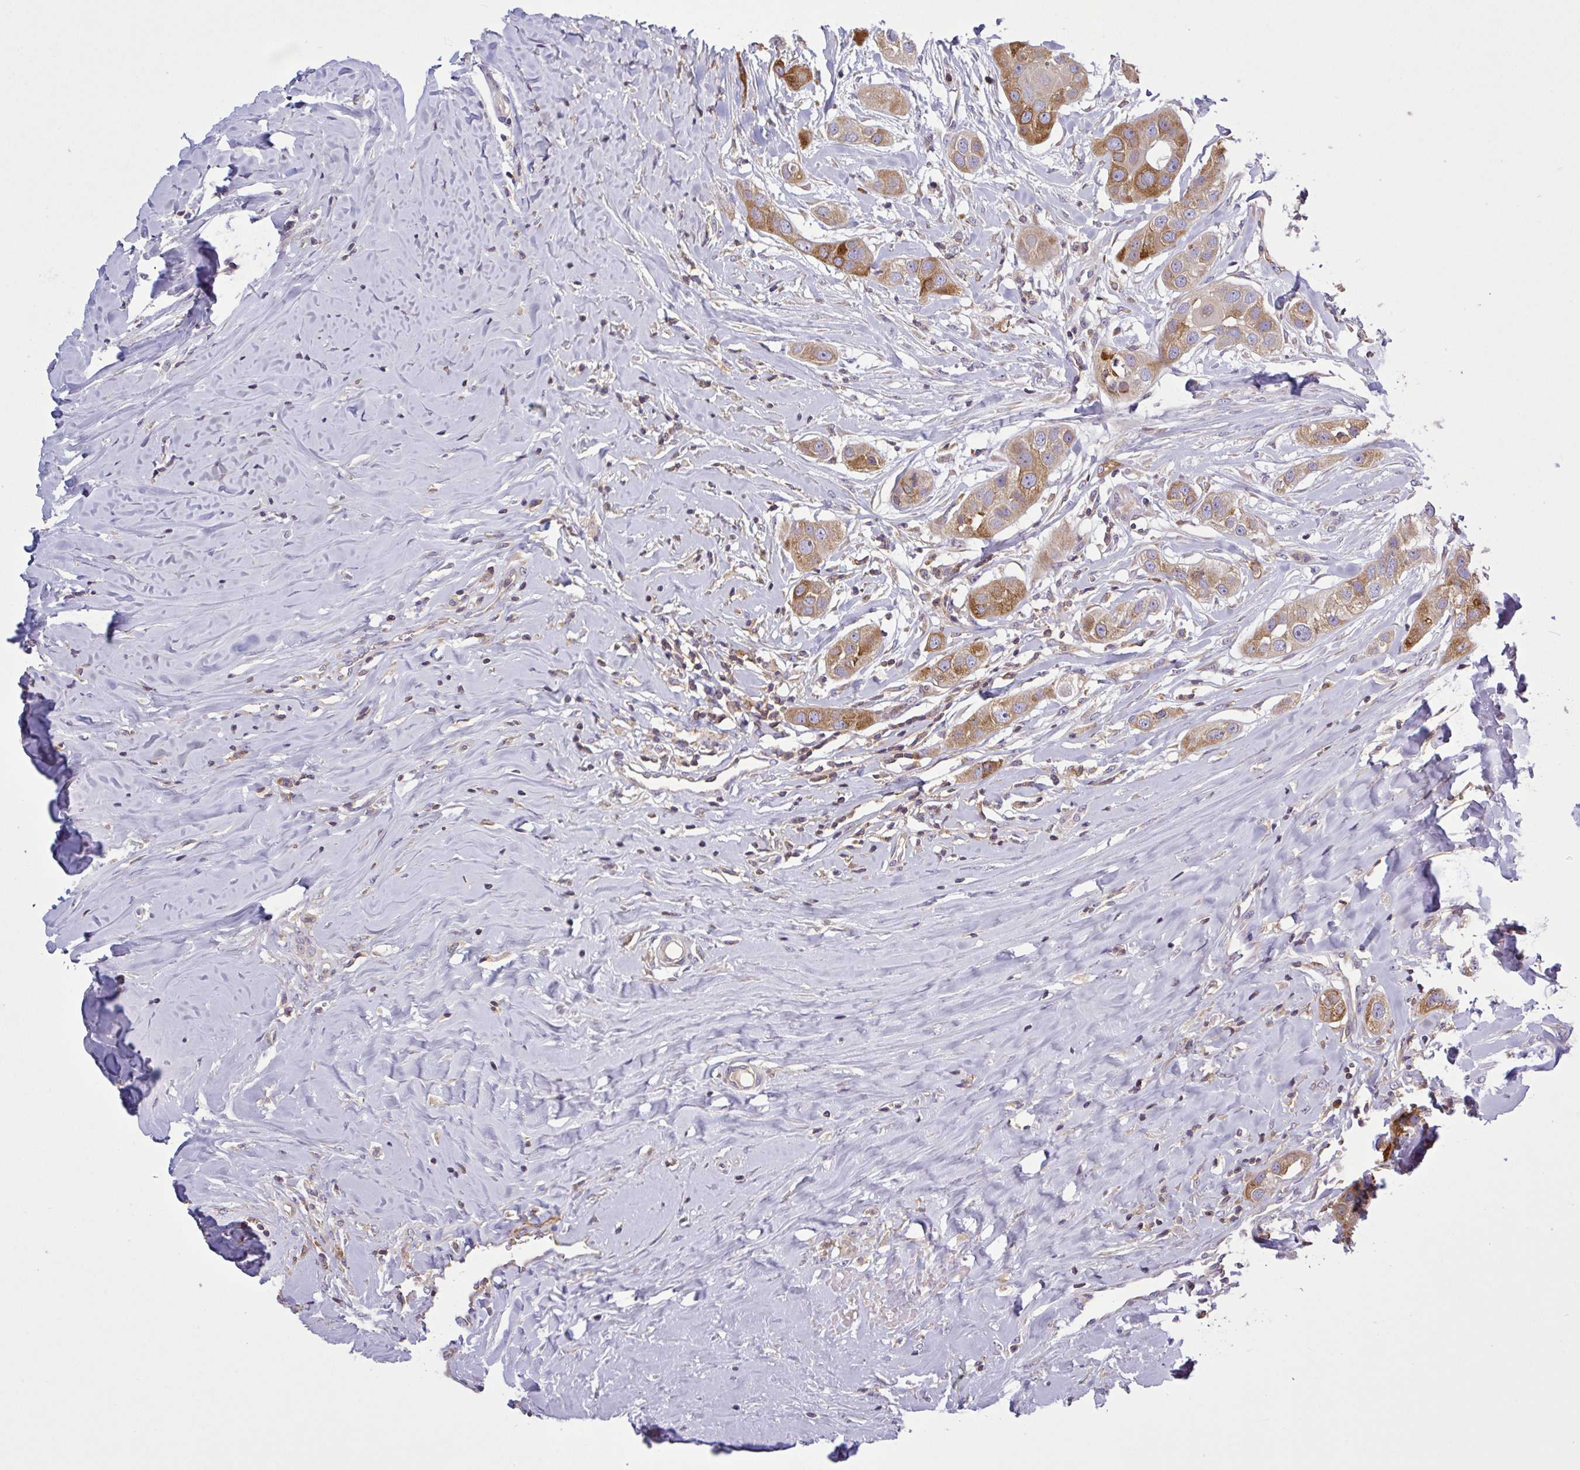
{"staining": {"intensity": "moderate", "quantity": ">75%", "location": "cytoplasmic/membranous"}, "tissue": "head and neck cancer", "cell_type": "Tumor cells", "image_type": "cancer", "snomed": [{"axis": "morphology", "description": "Normal tissue, NOS"}, {"axis": "morphology", "description": "Squamous cell carcinoma, NOS"}, {"axis": "topography", "description": "Skeletal muscle"}, {"axis": "topography", "description": "Head-Neck"}], "caption": "Protein expression analysis of human squamous cell carcinoma (head and neck) reveals moderate cytoplasmic/membranous positivity in about >75% of tumor cells. Immunohistochemistry stains the protein of interest in brown and the nuclei are stained blue.", "gene": "LRRC74B", "patient": {"sex": "male", "age": 51}}